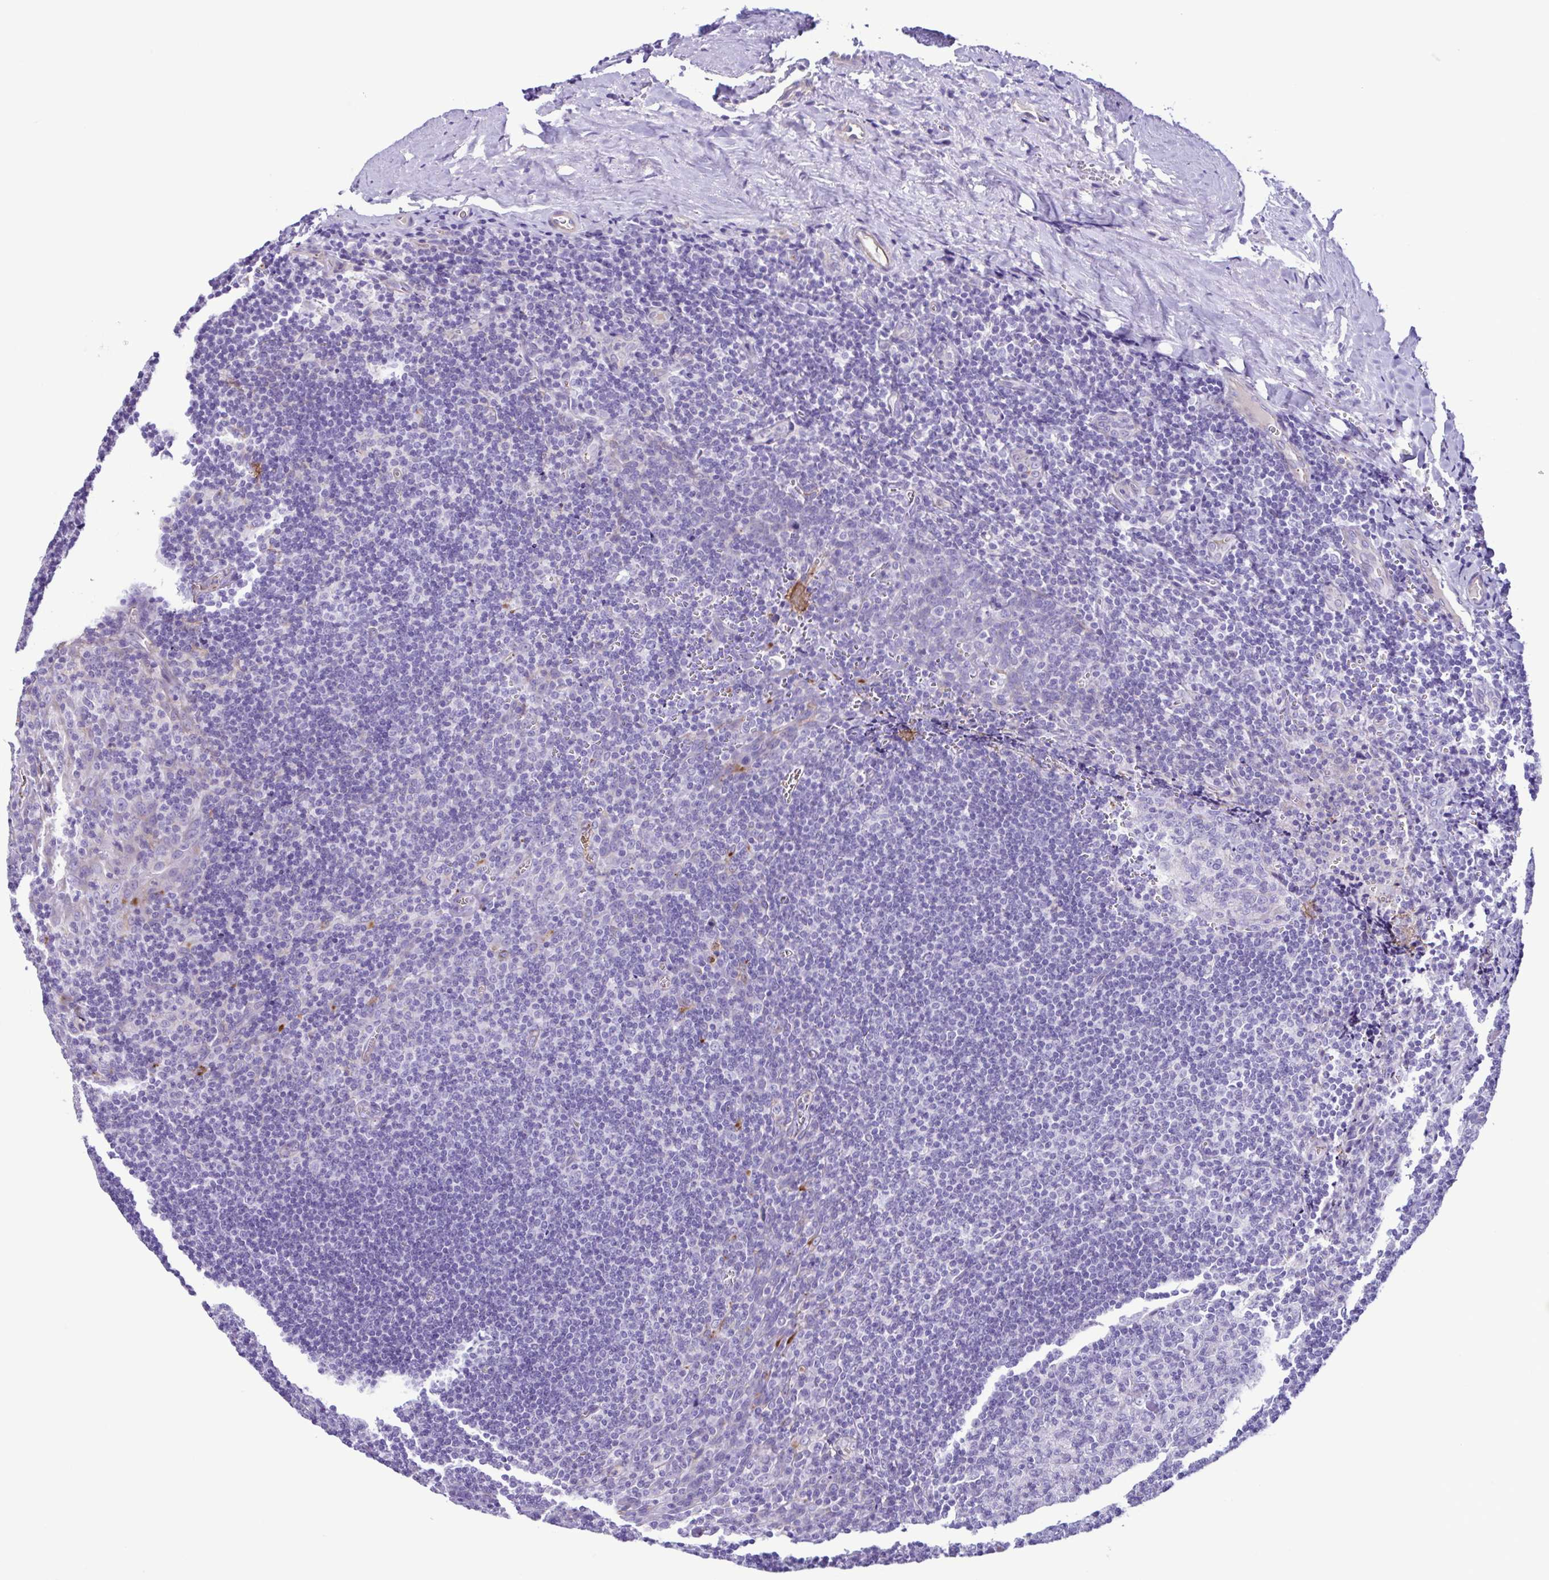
{"staining": {"intensity": "negative", "quantity": "none", "location": "none"}, "tissue": "tonsil", "cell_type": "Germinal center cells", "image_type": "normal", "snomed": [{"axis": "morphology", "description": "Normal tissue, NOS"}, {"axis": "morphology", "description": "Inflammation, NOS"}, {"axis": "topography", "description": "Tonsil"}], "caption": "A histopathology image of human tonsil is negative for staining in germinal center cells. (Stains: DAB immunohistochemistry with hematoxylin counter stain, Microscopy: brightfield microscopy at high magnification).", "gene": "CYP11B1", "patient": {"sex": "female", "age": 31}}